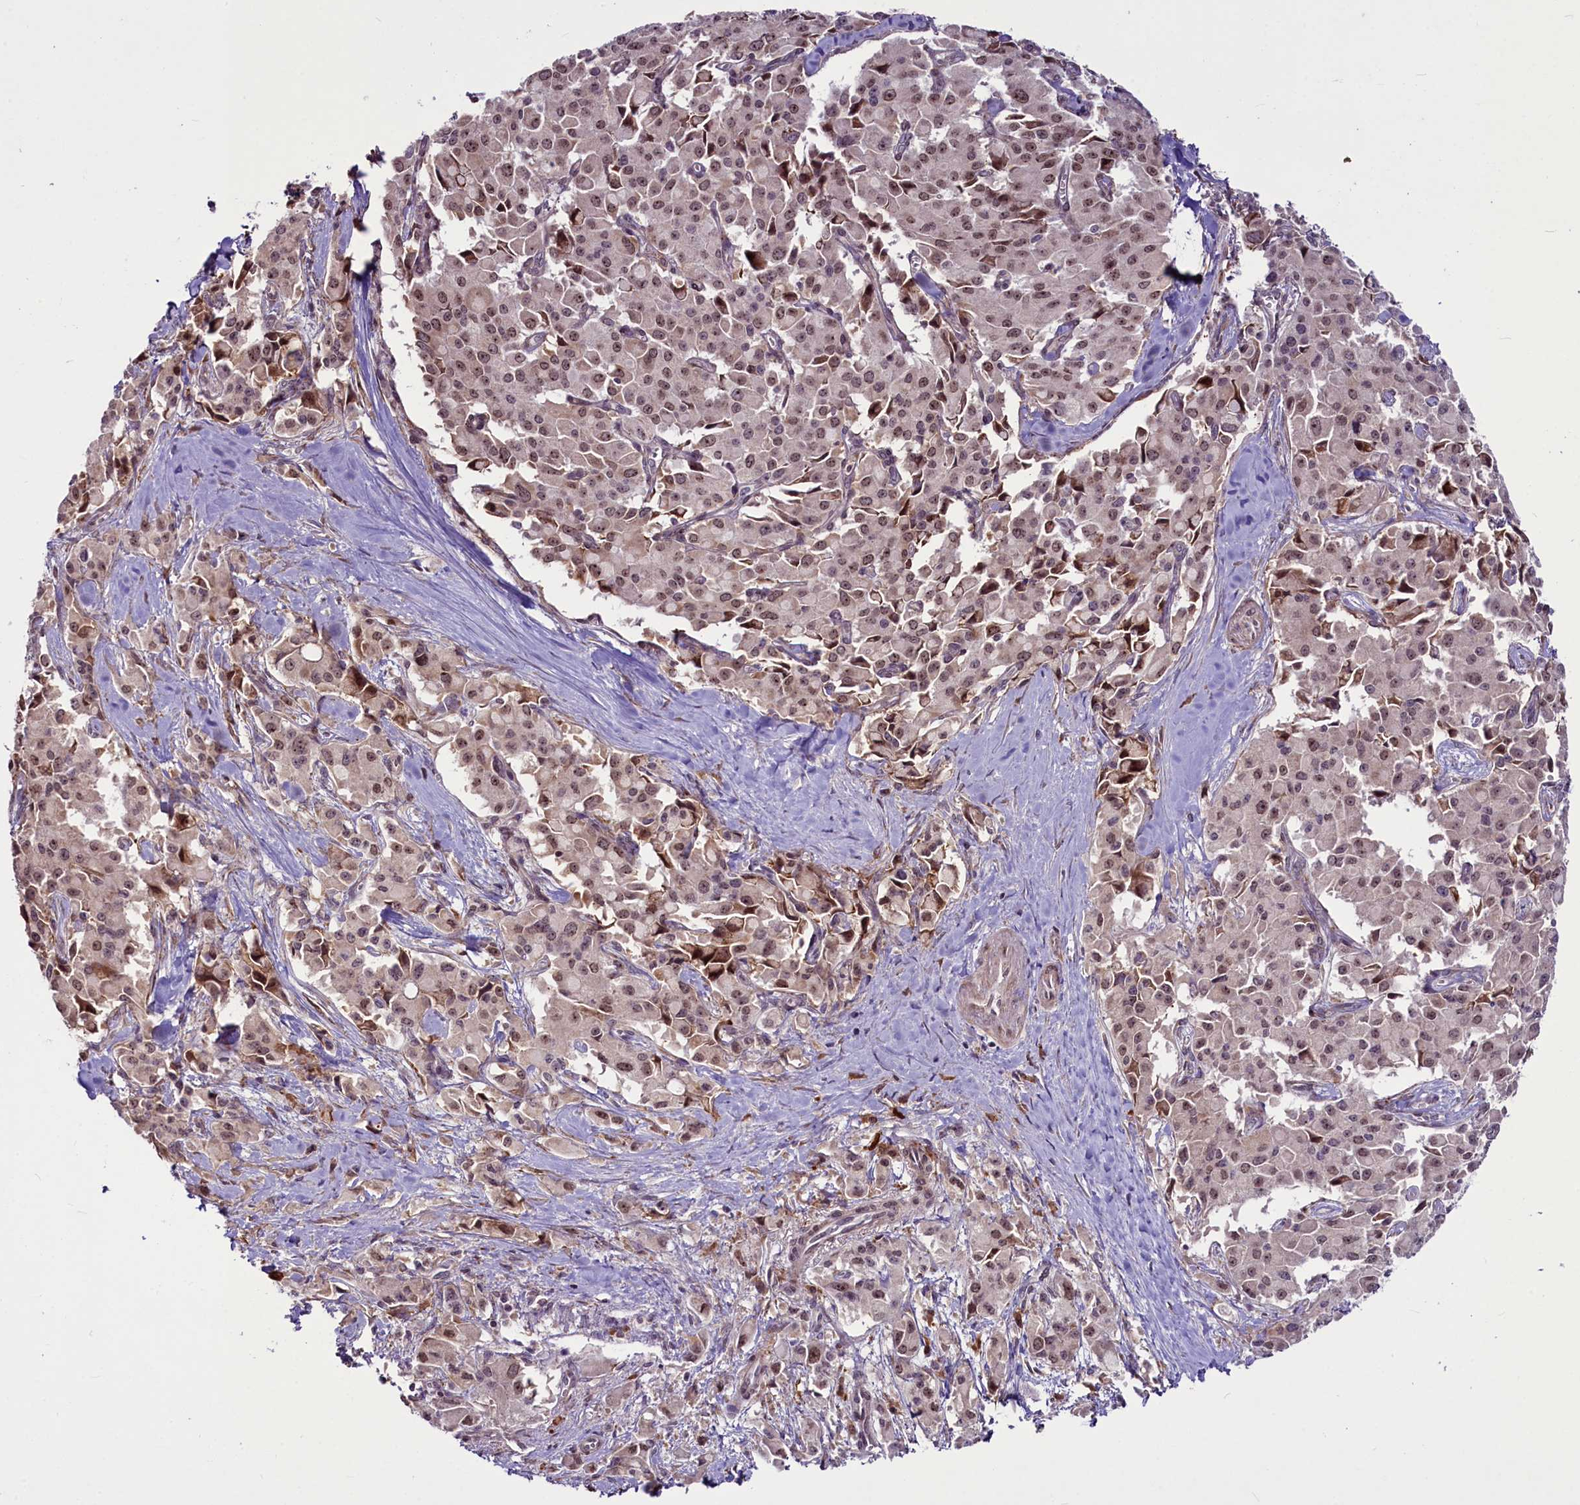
{"staining": {"intensity": "moderate", "quantity": ">75%", "location": "nuclear"}, "tissue": "pancreatic cancer", "cell_type": "Tumor cells", "image_type": "cancer", "snomed": [{"axis": "morphology", "description": "Adenocarcinoma, NOS"}, {"axis": "topography", "description": "Pancreas"}], "caption": "Approximately >75% of tumor cells in human pancreatic cancer (adenocarcinoma) show moderate nuclear protein positivity as visualized by brown immunohistochemical staining.", "gene": "RSBN1", "patient": {"sex": "male", "age": 65}}